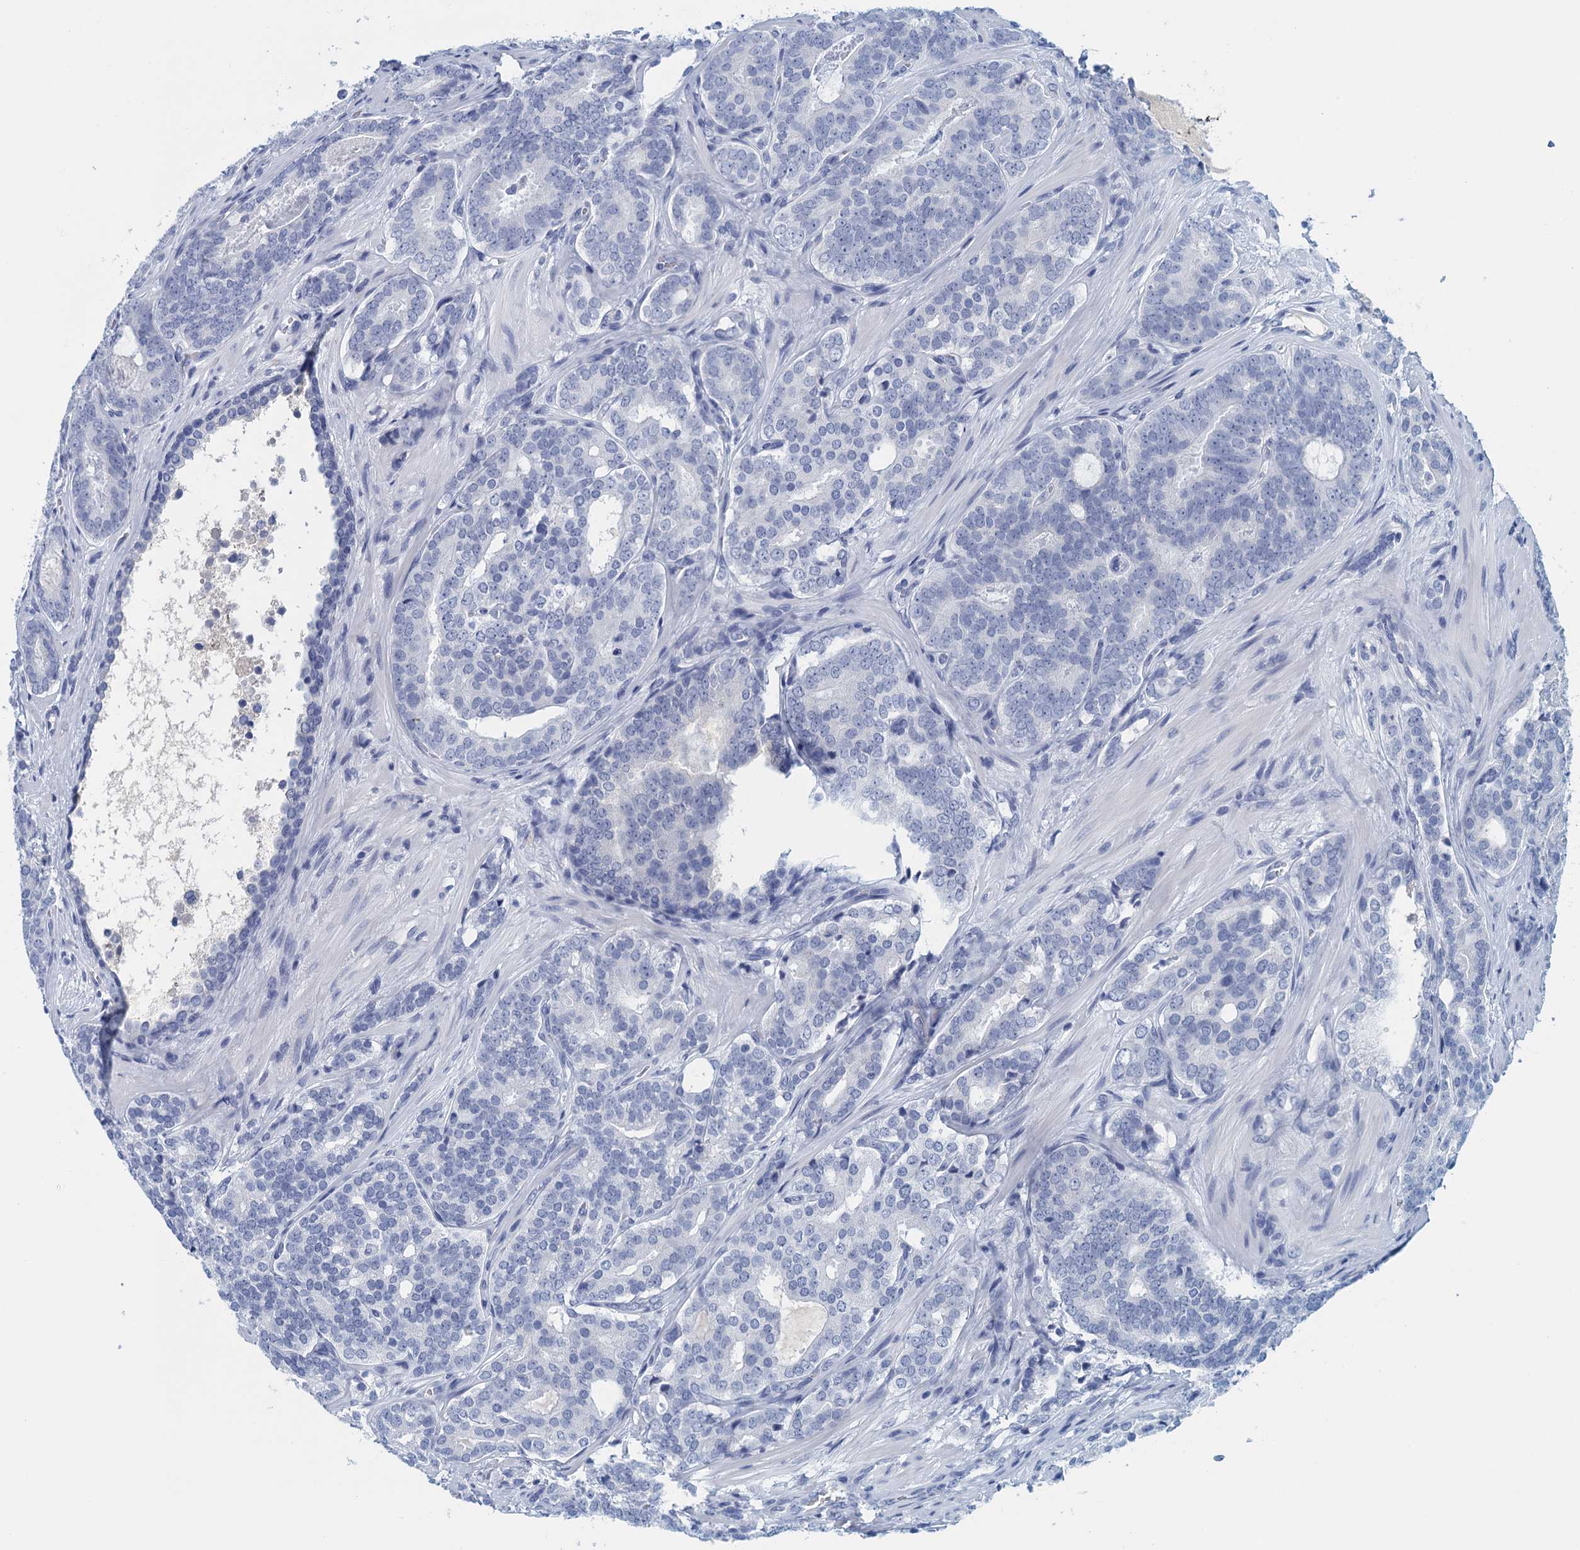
{"staining": {"intensity": "negative", "quantity": "none", "location": "none"}, "tissue": "prostate cancer", "cell_type": "Tumor cells", "image_type": "cancer", "snomed": [{"axis": "morphology", "description": "Adenocarcinoma, High grade"}, {"axis": "topography", "description": "Prostate"}], "caption": "Immunohistochemical staining of human prostate cancer (adenocarcinoma (high-grade)) exhibits no significant staining in tumor cells. (Immunohistochemistry (ihc), brightfield microscopy, high magnification).", "gene": "CYP51A1", "patient": {"sex": "male", "age": 63}}